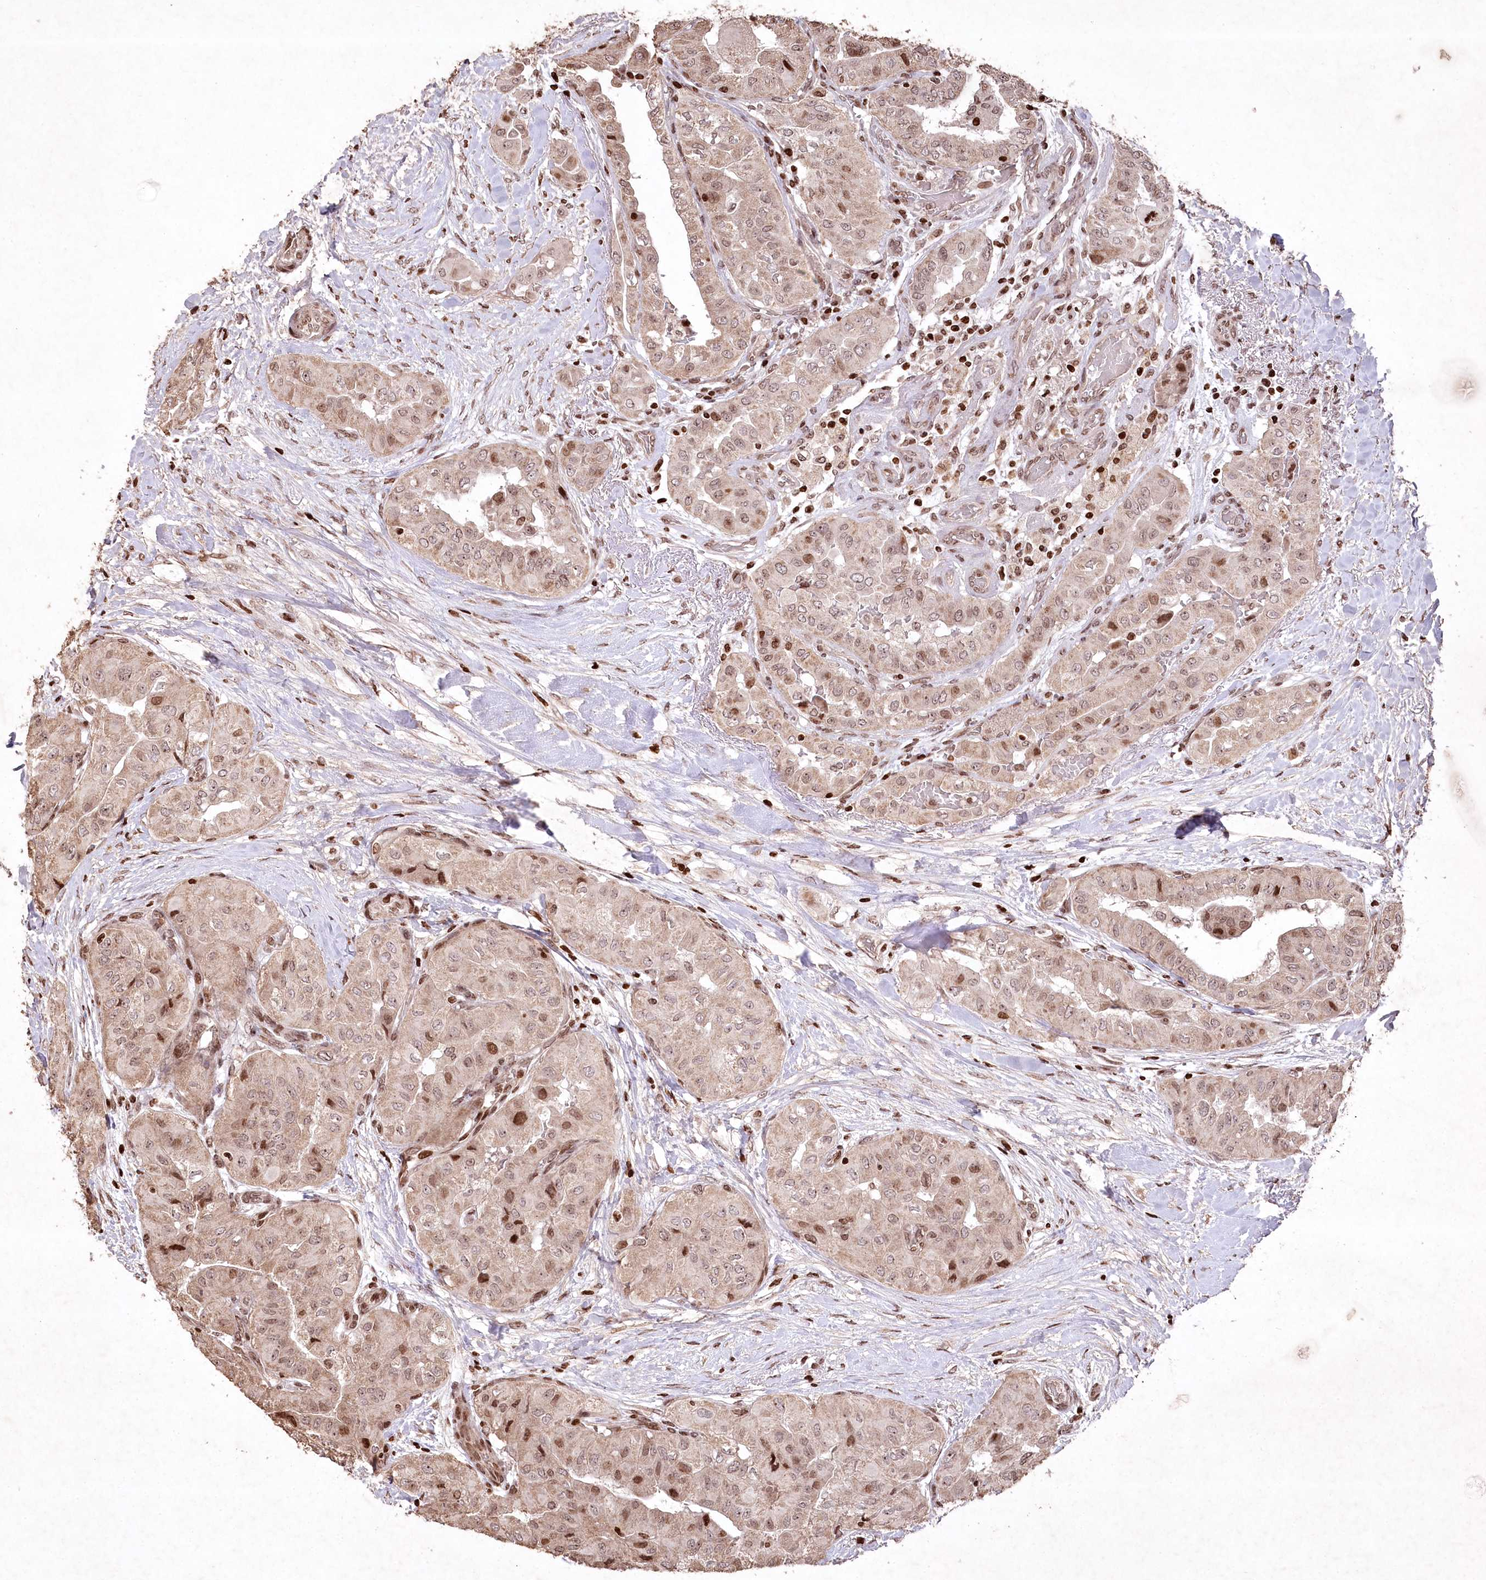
{"staining": {"intensity": "moderate", "quantity": ">75%", "location": "nuclear"}, "tissue": "thyroid cancer", "cell_type": "Tumor cells", "image_type": "cancer", "snomed": [{"axis": "morphology", "description": "Papillary adenocarcinoma, NOS"}, {"axis": "topography", "description": "Thyroid gland"}], "caption": "High-power microscopy captured an IHC image of papillary adenocarcinoma (thyroid), revealing moderate nuclear positivity in about >75% of tumor cells.", "gene": "CCSER2", "patient": {"sex": "female", "age": 59}}